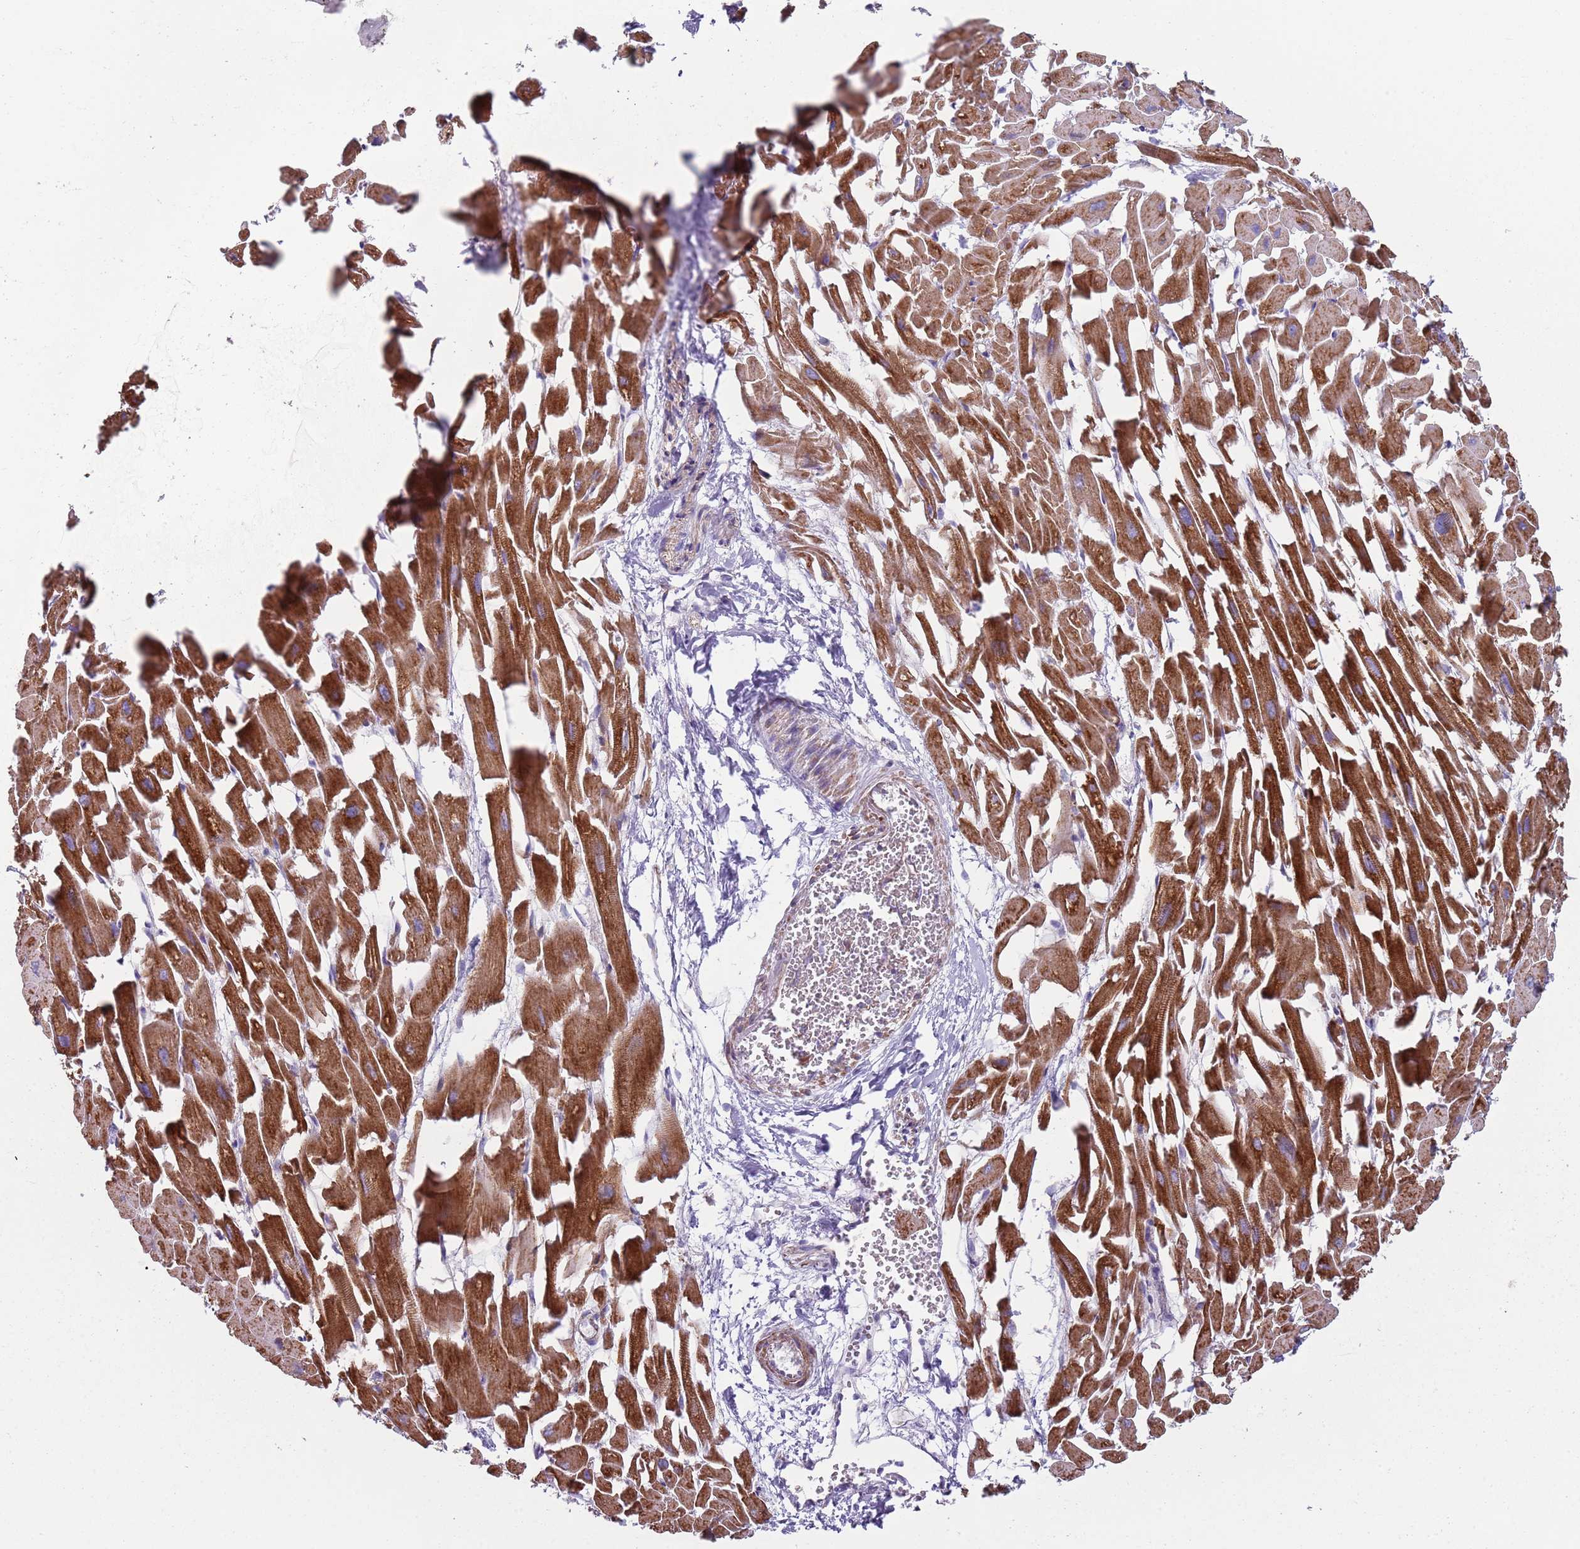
{"staining": {"intensity": "strong", "quantity": ">75%", "location": "cytoplasmic/membranous"}, "tissue": "heart muscle", "cell_type": "Cardiomyocytes", "image_type": "normal", "snomed": [{"axis": "morphology", "description": "Normal tissue, NOS"}, {"axis": "topography", "description": "Heart"}], "caption": "The histopathology image displays staining of unremarkable heart muscle, revealing strong cytoplasmic/membranous protein expression (brown color) within cardiomyocytes. (Brightfield microscopy of DAB IHC at high magnification).", "gene": "GAS8", "patient": {"sex": "female", "age": 64}}